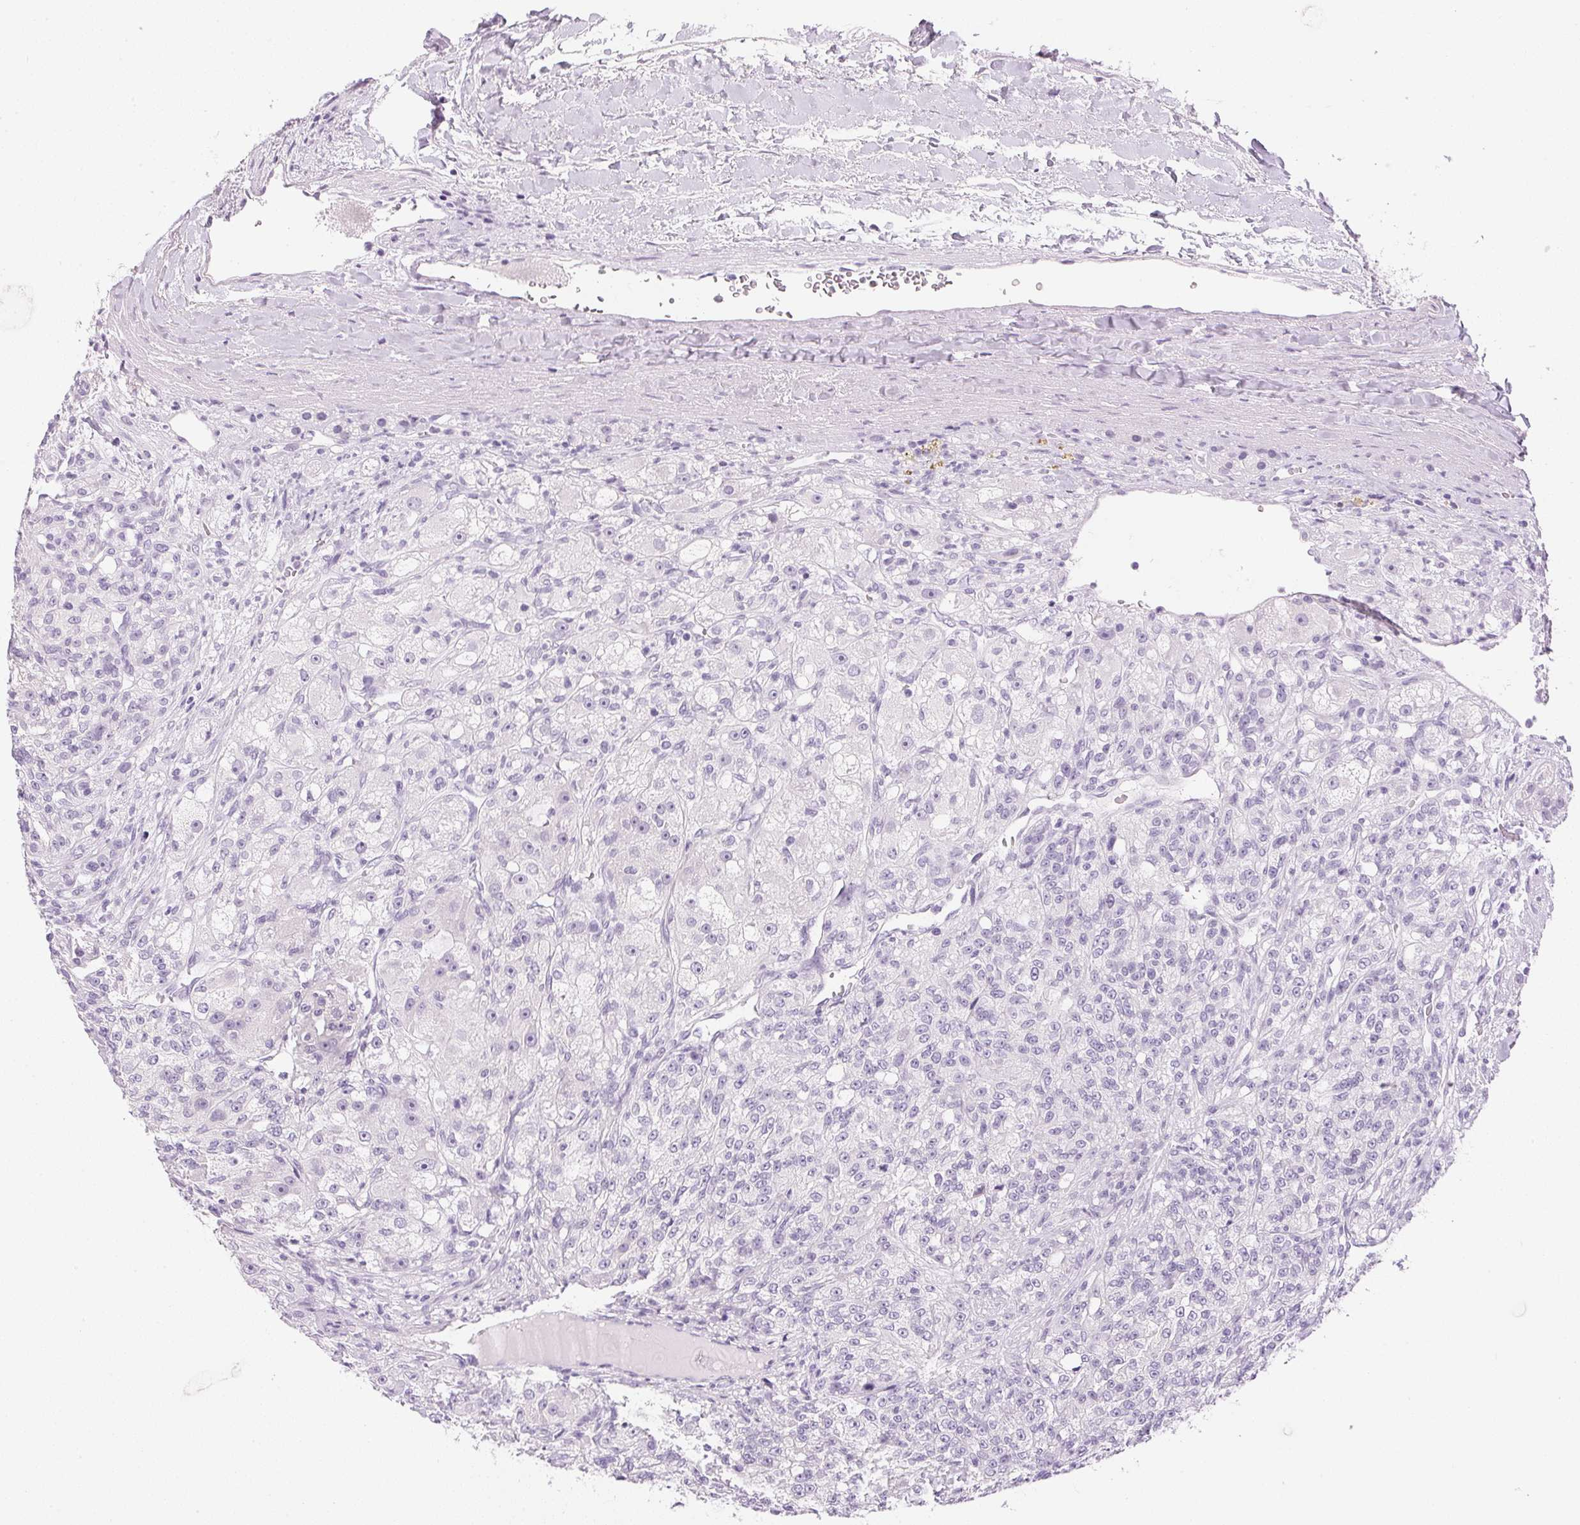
{"staining": {"intensity": "negative", "quantity": "none", "location": "none"}, "tissue": "renal cancer", "cell_type": "Tumor cells", "image_type": "cancer", "snomed": [{"axis": "morphology", "description": "Adenocarcinoma, NOS"}, {"axis": "topography", "description": "Kidney"}], "caption": "This photomicrograph is of renal cancer stained with immunohistochemistry (IHC) to label a protein in brown with the nuclei are counter-stained blue. There is no staining in tumor cells.", "gene": "IGFBP1", "patient": {"sex": "female", "age": 63}}